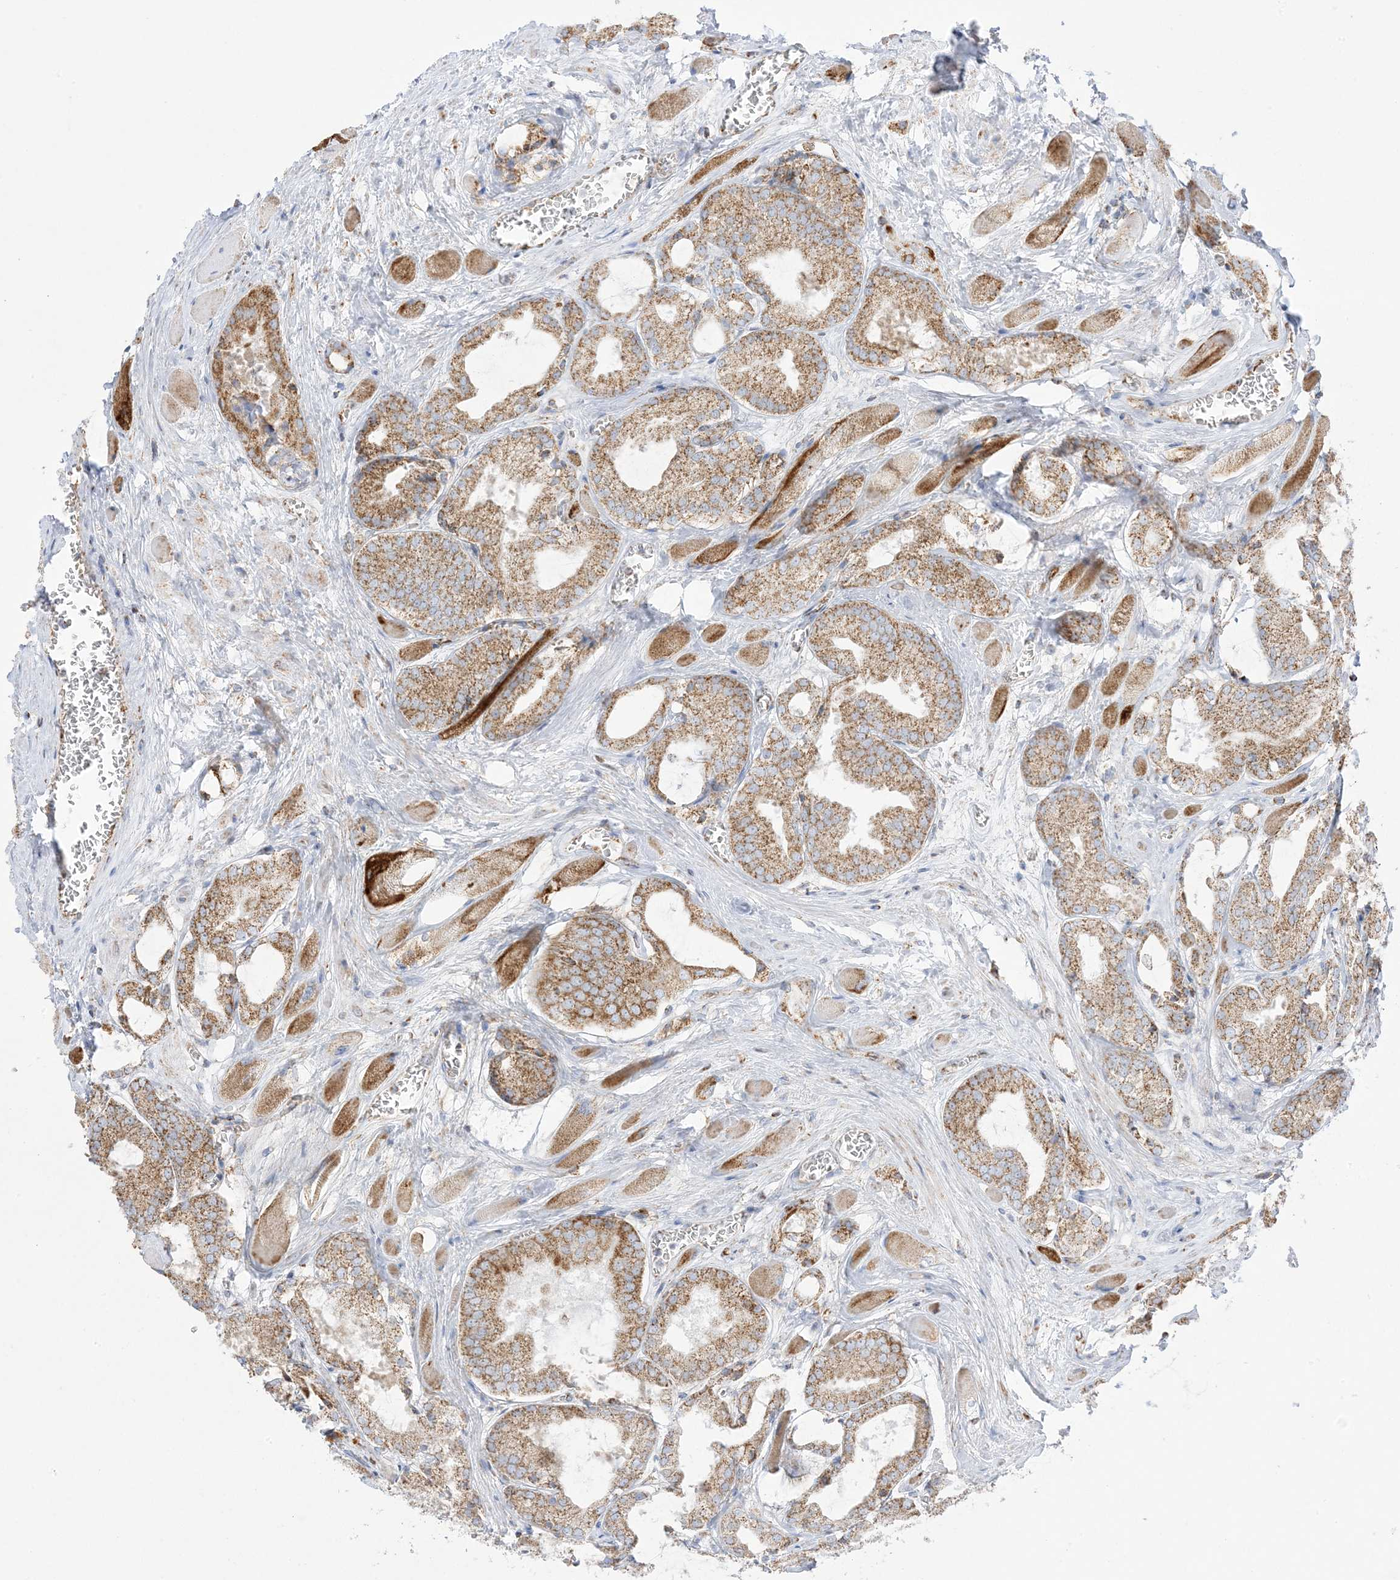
{"staining": {"intensity": "moderate", "quantity": ">75%", "location": "cytoplasmic/membranous"}, "tissue": "prostate cancer", "cell_type": "Tumor cells", "image_type": "cancer", "snomed": [{"axis": "morphology", "description": "Adenocarcinoma, Low grade"}, {"axis": "topography", "description": "Prostate"}], "caption": "This image exhibits prostate cancer (adenocarcinoma (low-grade)) stained with IHC to label a protein in brown. The cytoplasmic/membranous of tumor cells show moderate positivity for the protein. Nuclei are counter-stained blue.", "gene": "MRPS36", "patient": {"sex": "male", "age": 67}}